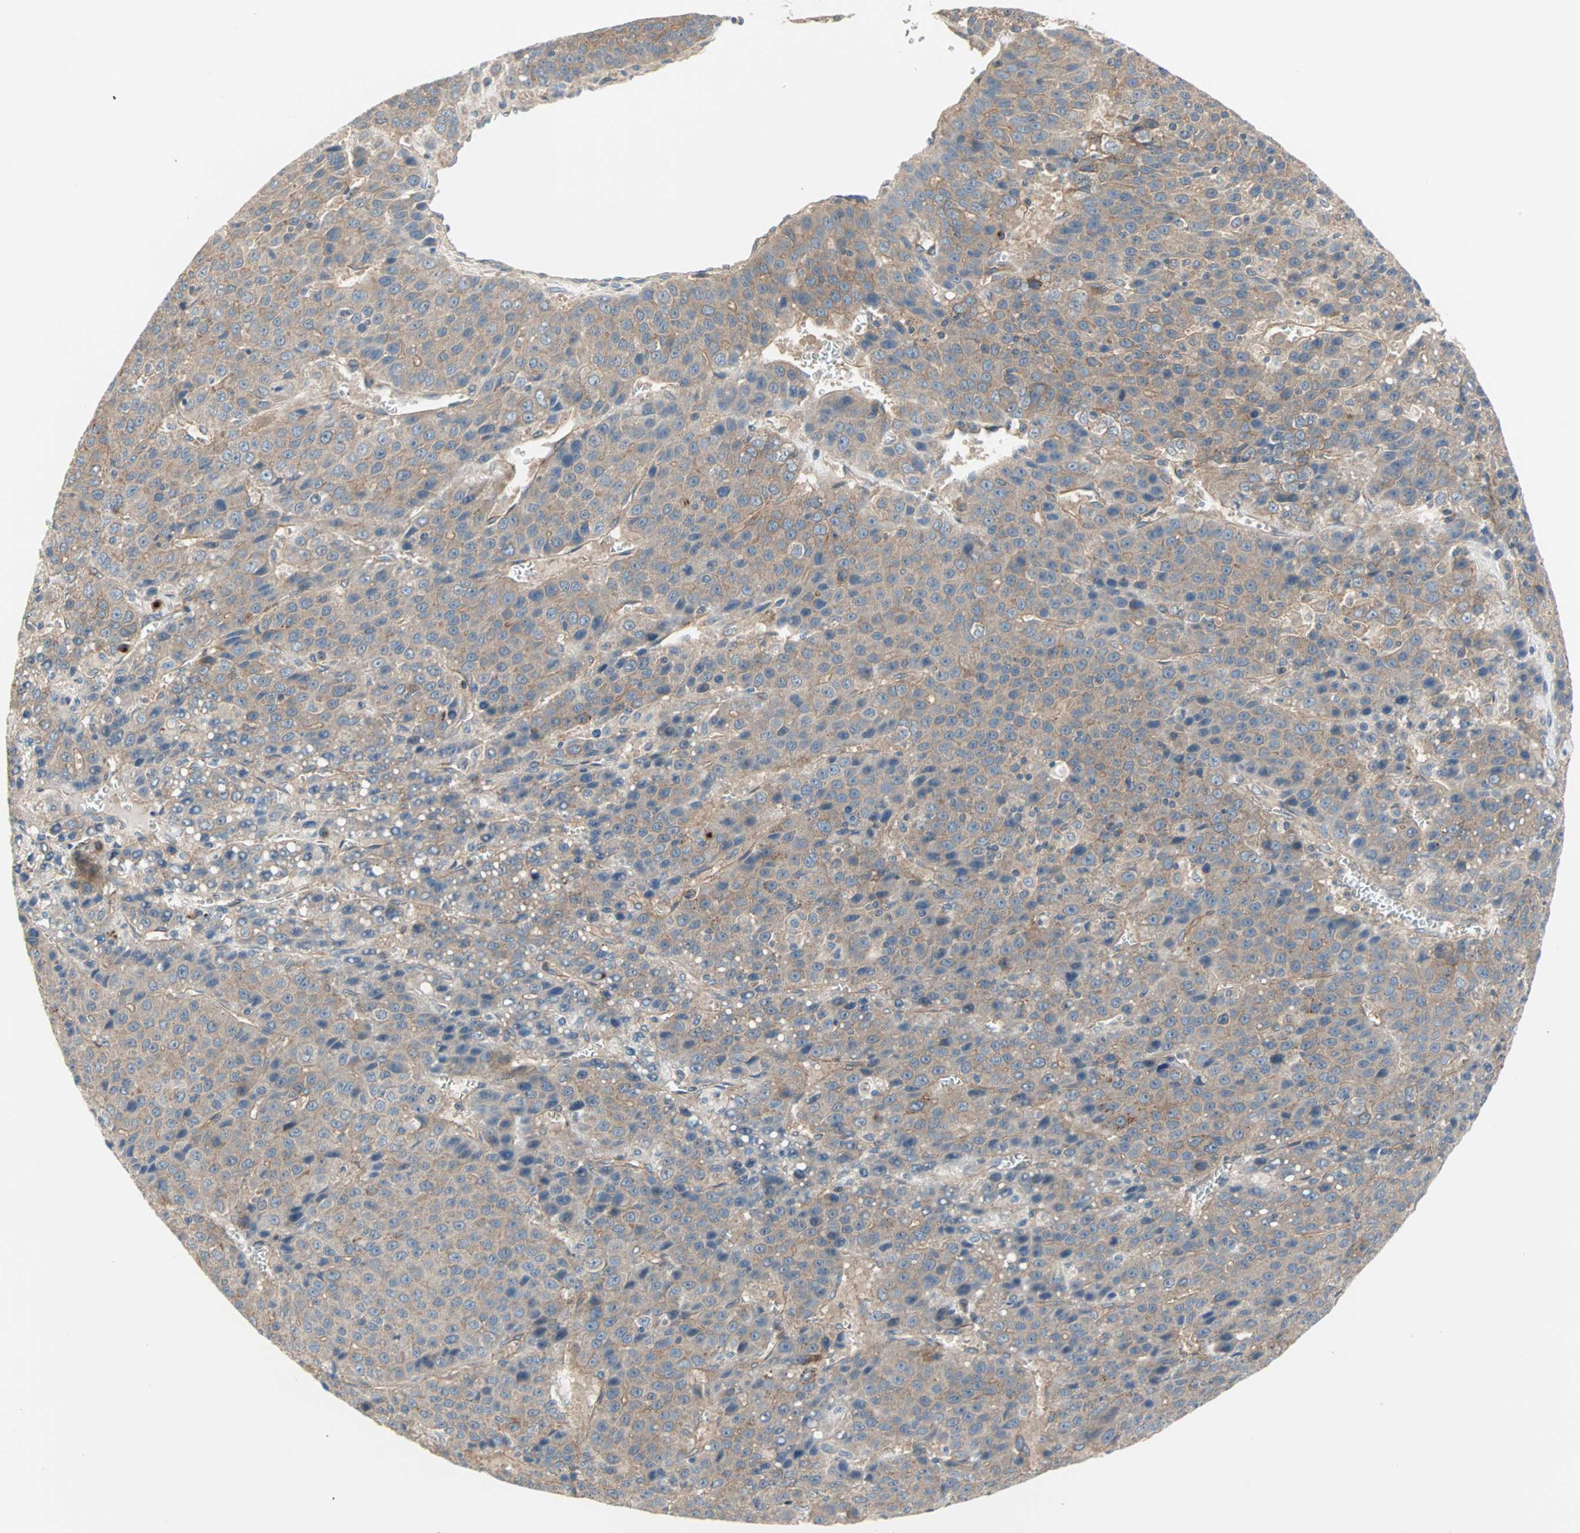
{"staining": {"intensity": "moderate", "quantity": ">75%", "location": "cytoplasmic/membranous"}, "tissue": "liver cancer", "cell_type": "Tumor cells", "image_type": "cancer", "snomed": [{"axis": "morphology", "description": "Carcinoma, Hepatocellular, NOS"}, {"axis": "topography", "description": "Liver"}], "caption": "An IHC histopathology image of tumor tissue is shown. Protein staining in brown highlights moderate cytoplasmic/membranous positivity in liver cancer (hepatocellular carcinoma) within tumor cells.", "gene": "PDE8A", "patient": {"sex": "female", "age": 53}}